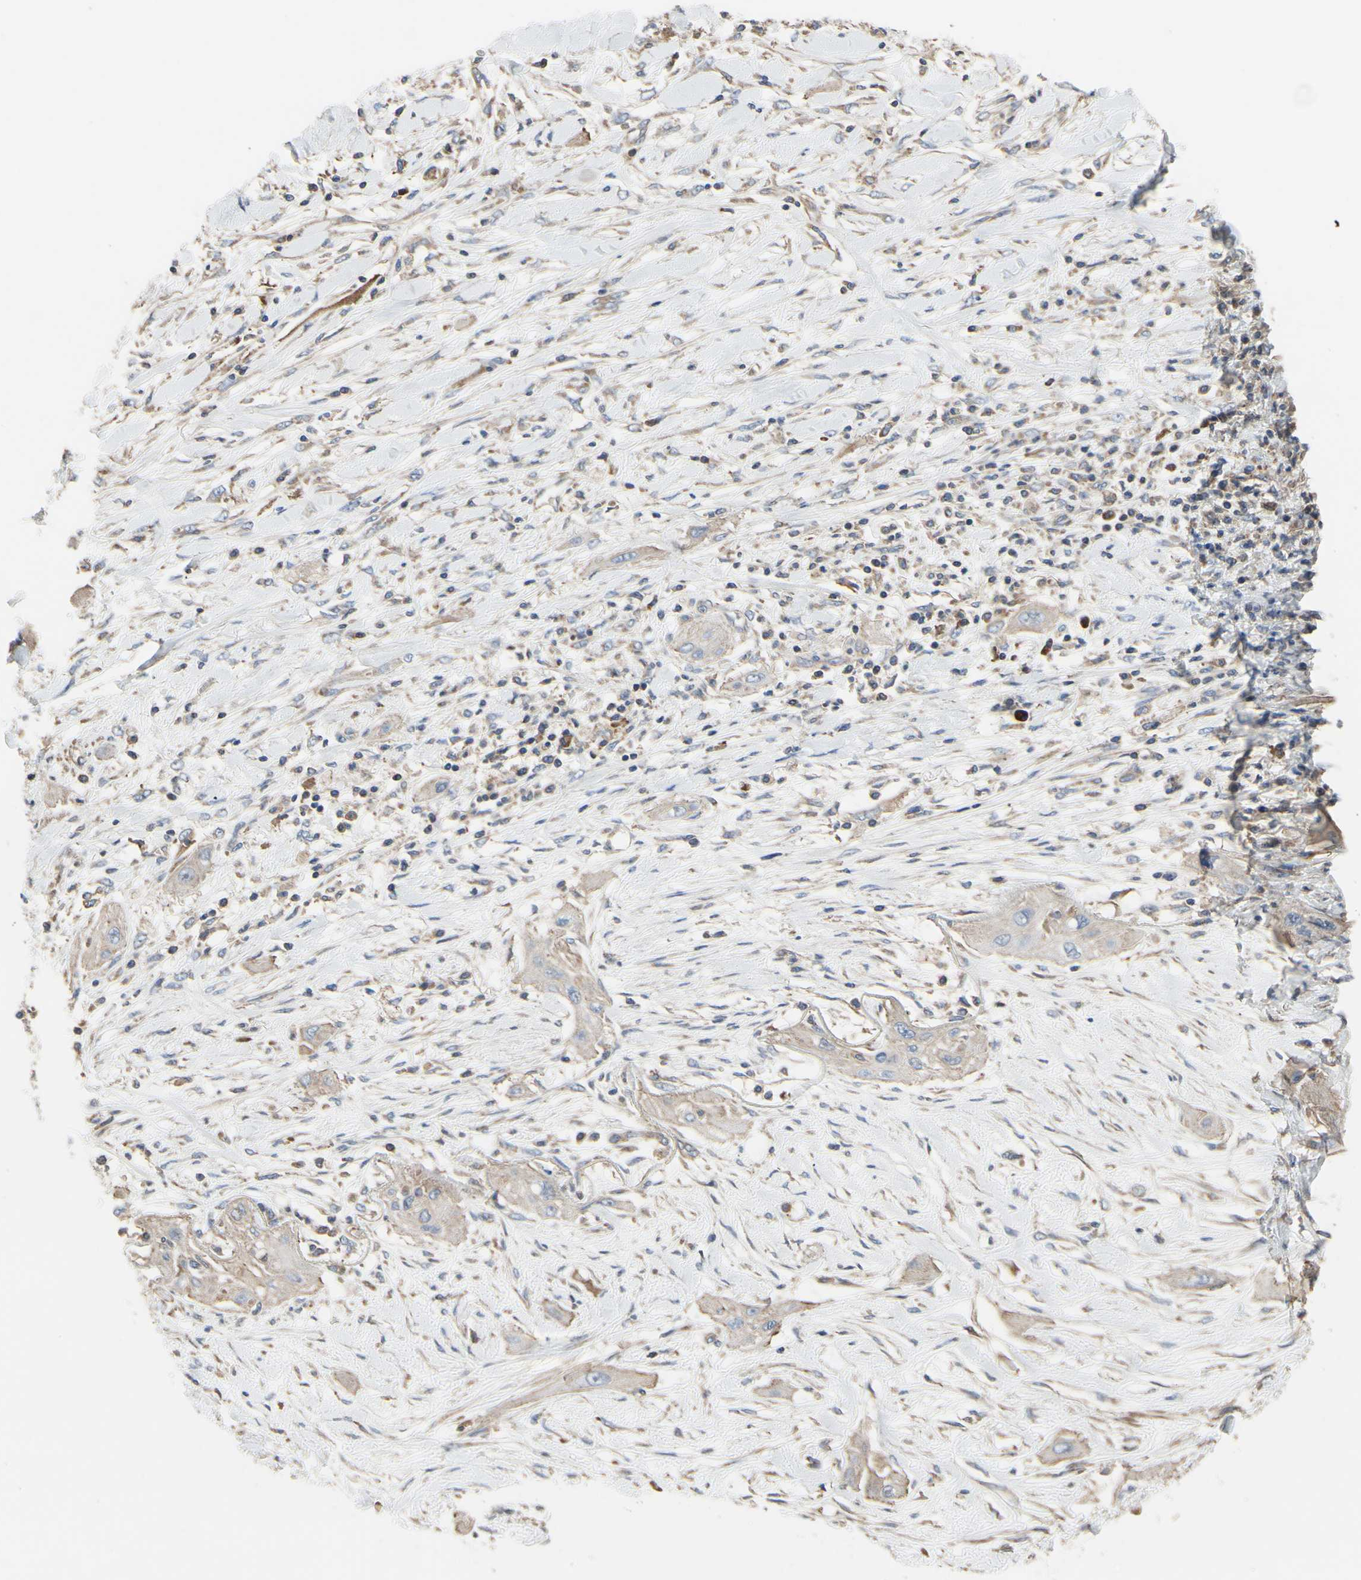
{"staining": {"intensity": "weak", "quantity": ">75%", "location": "cytoplasmic/membranous"}, "tissue": "lung cancer", "cell_type": "Tumor cells", "image_type": "cancer", "snomed": [{"axis": "morphology", "description": "Squamous cell carcinoma, NOS"}, {"axis": "topography", "description": "Lung"}], "caption": "IHC photomicrograph of neoplastic tissue: human lung cancer (squamous cell carcinoma) stained using immunohistochemistry displays low levels of weak protein expression localized specifically in the cytoplasmic/membranous of tumor cells, appearing as a cytoplasmic/membranous brown color.", "gene": "BECN1", "patient": {"sex": "female", "age": 47}}